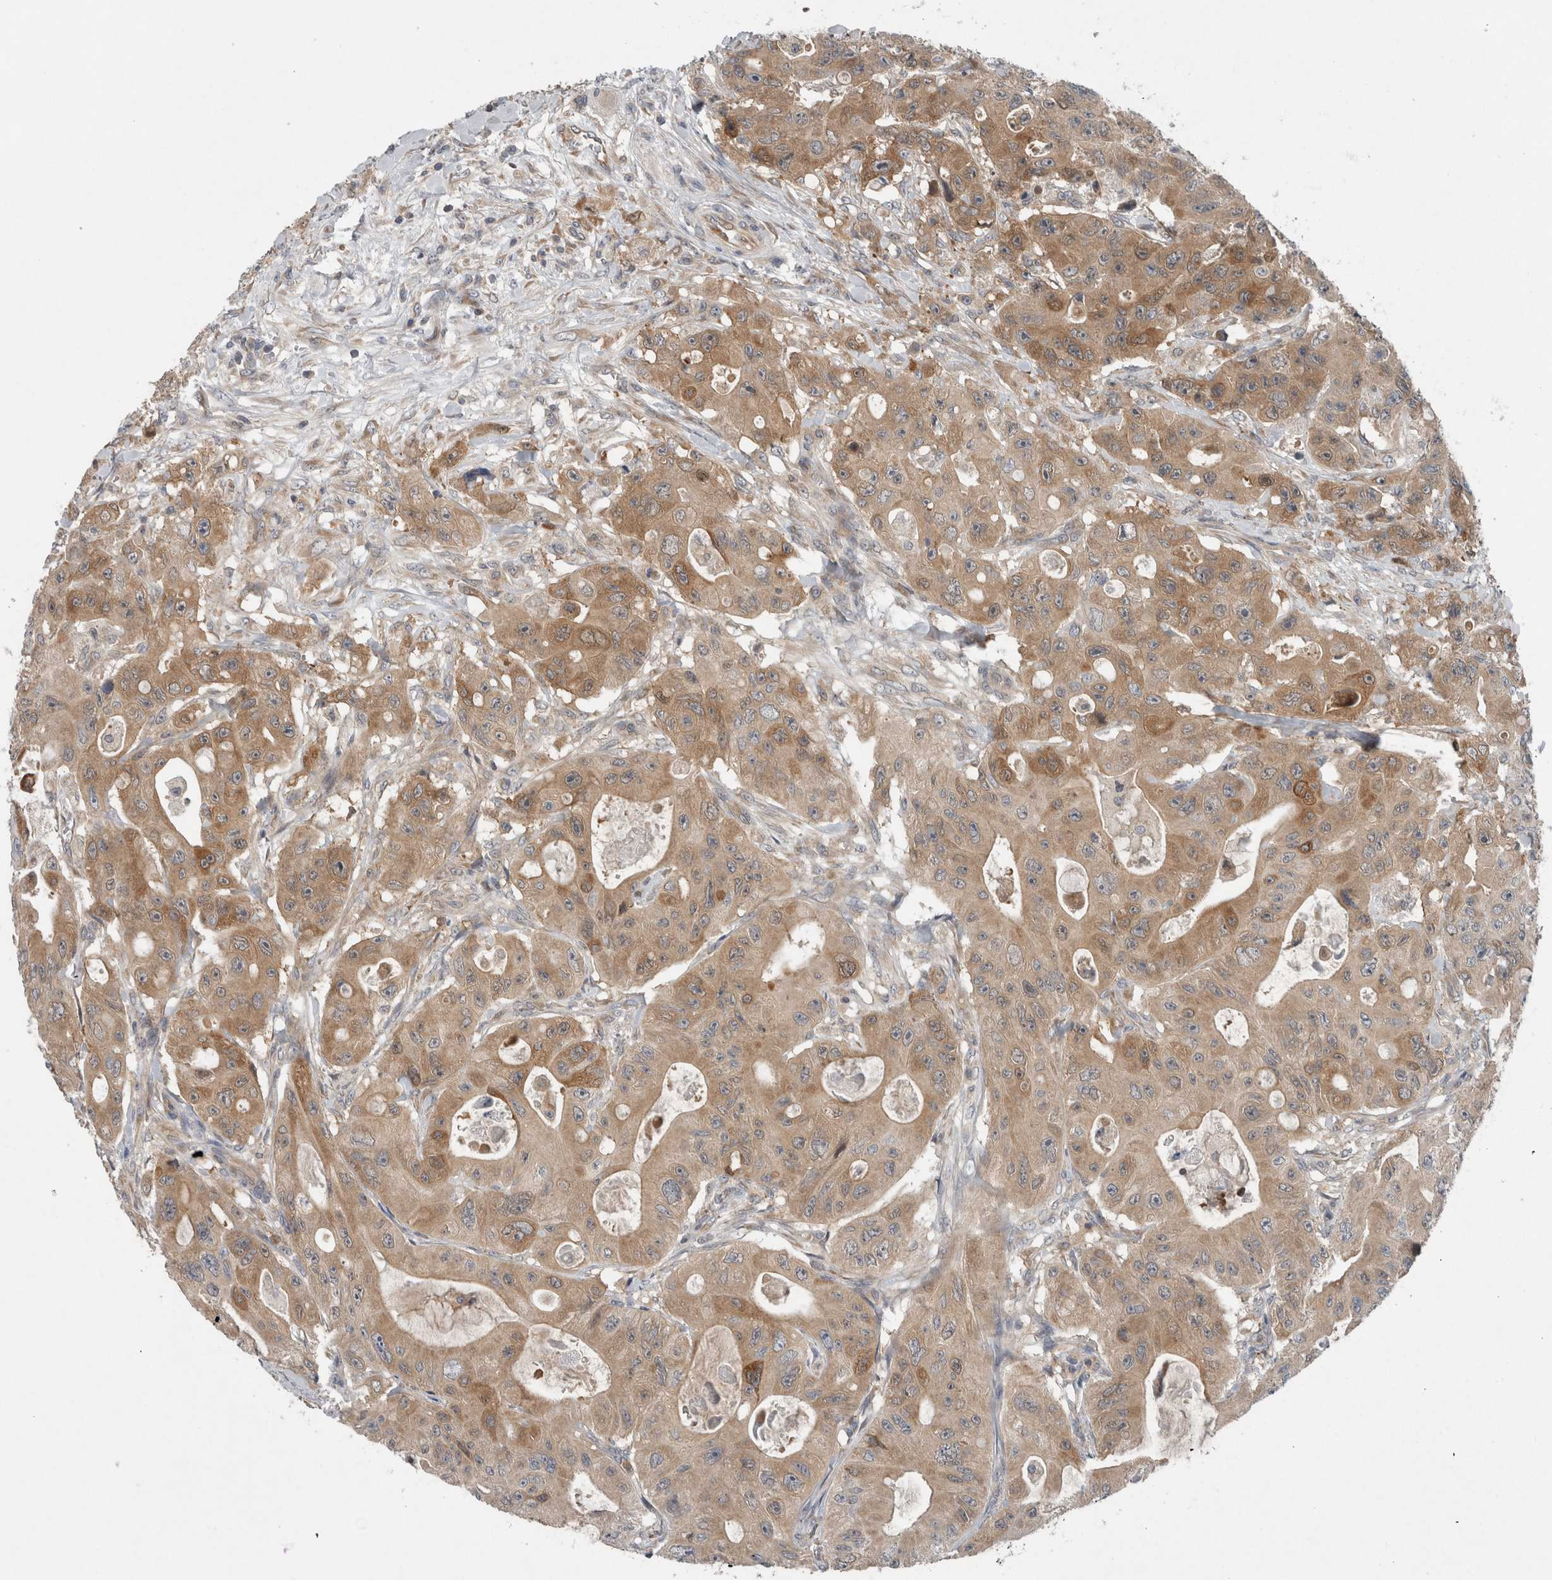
{"staining": {"intensity": "moderate", "quantity": ">75%", "location": "cytoplasmic/membranous"}, "tissue": "colorectal cancer", "cell_type": "Tumor cells", "image_type": "cancer", "snomed": [{"axis": "morphology", "description": "Adenocarcinoma, NOS"}, {"axis": "topography", "description": "Colon"}], "caption": "Human colorectal adenocarcinoma stained for a protein (brown) shows moderate cytoplasmic/membranous positive expression in approximately >75% of tumor cells.", "gene": "PDCD2", "patient": {"sex": "female", "age": 46}}